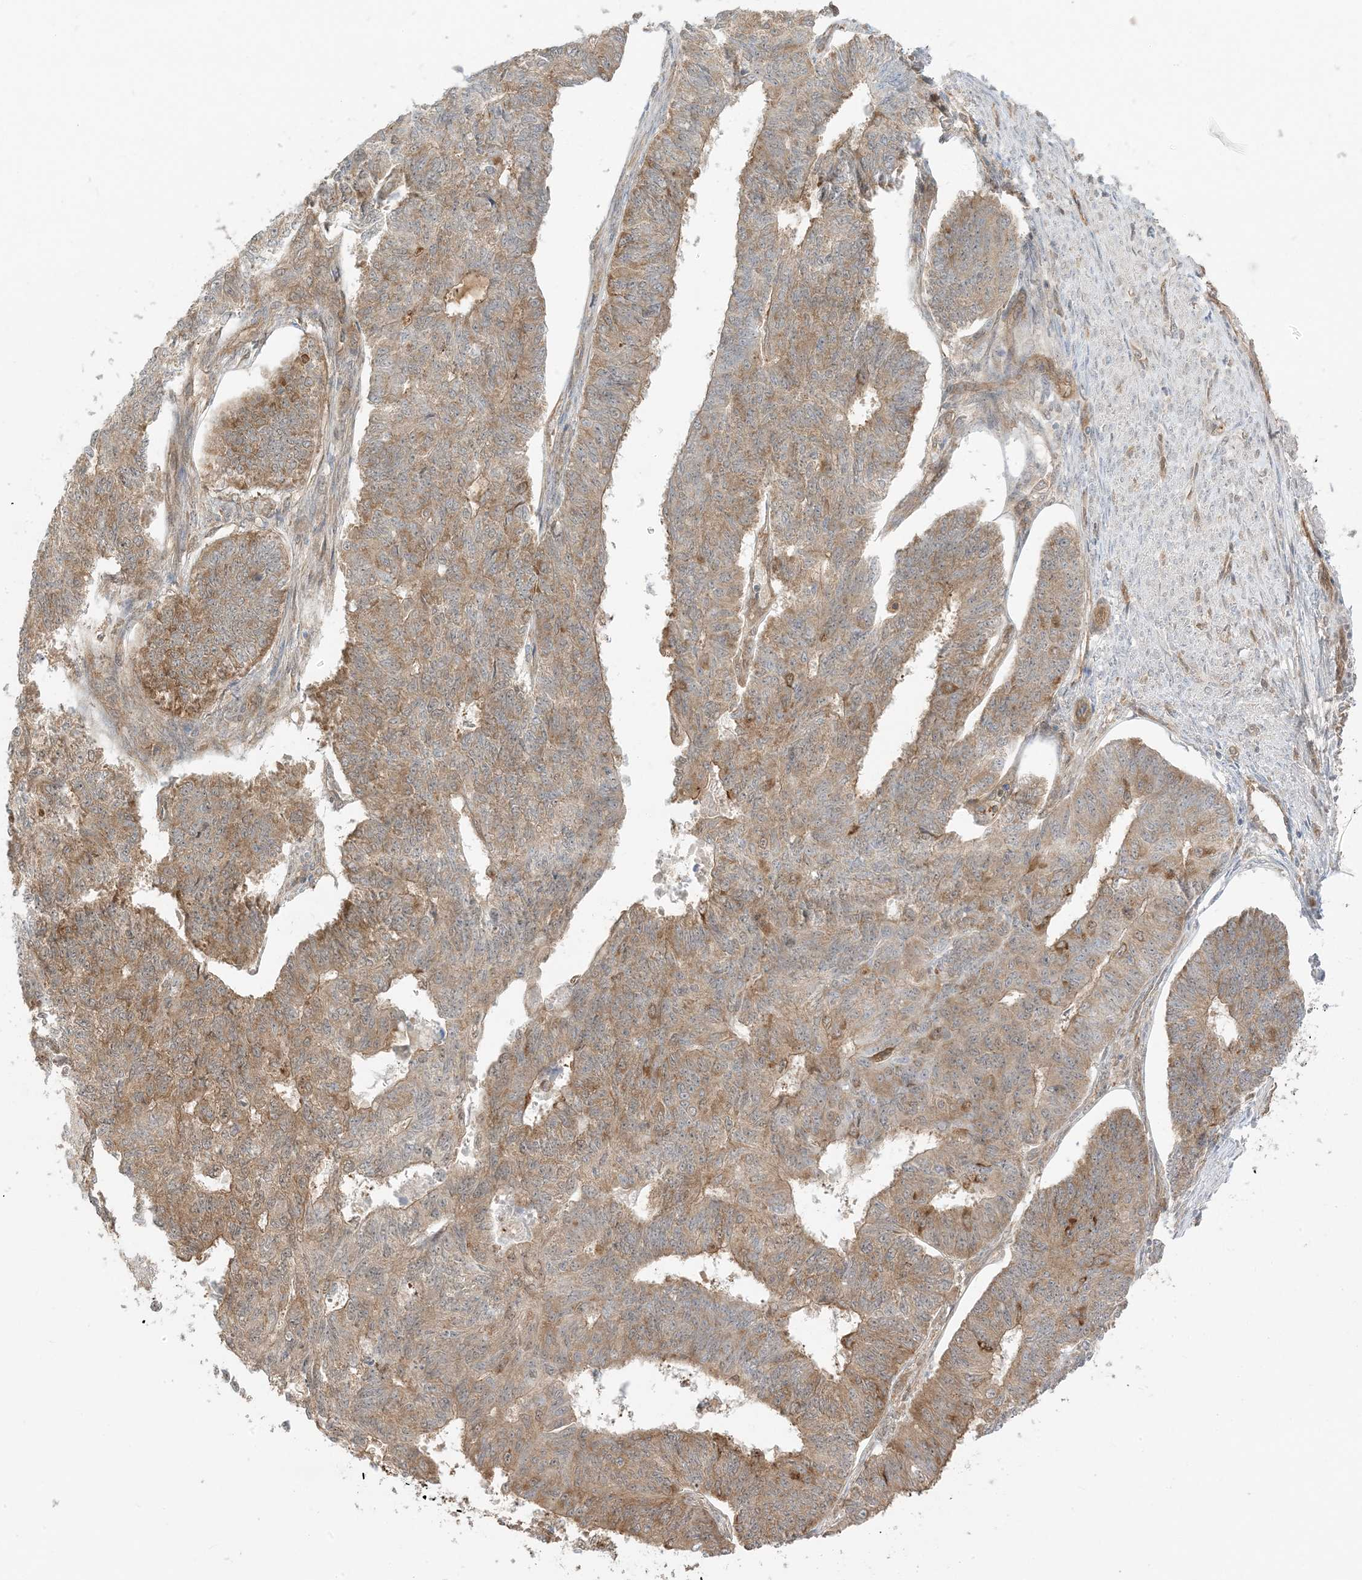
{"staining": {"intensity": "moderate", "quantity": ">75%", "location": "cytoplasmic/membranous"}, "tissue": "endometrial cancer", "cell_type": "Tumor cells", "image_type": "cancer", "snomed": [{"axis": "morphology", "description": "Adenocarcinoma, NOS"}, {"axis": "topography", "description": "Endometrium"}], "caption": "A high-resolution histopathology image shows IHC staining of endometrial cancer (adenocarcinoma), which displays moderate cytoplasmic/membranous positivity in about >75% of tumor cells. (Stains: DAB in brown, nuclei in blue, Microscopy: brightfield microscopy at high magnification).", "gene": "UBAP2L", "patient": {"sex": "female", "age": 32}}